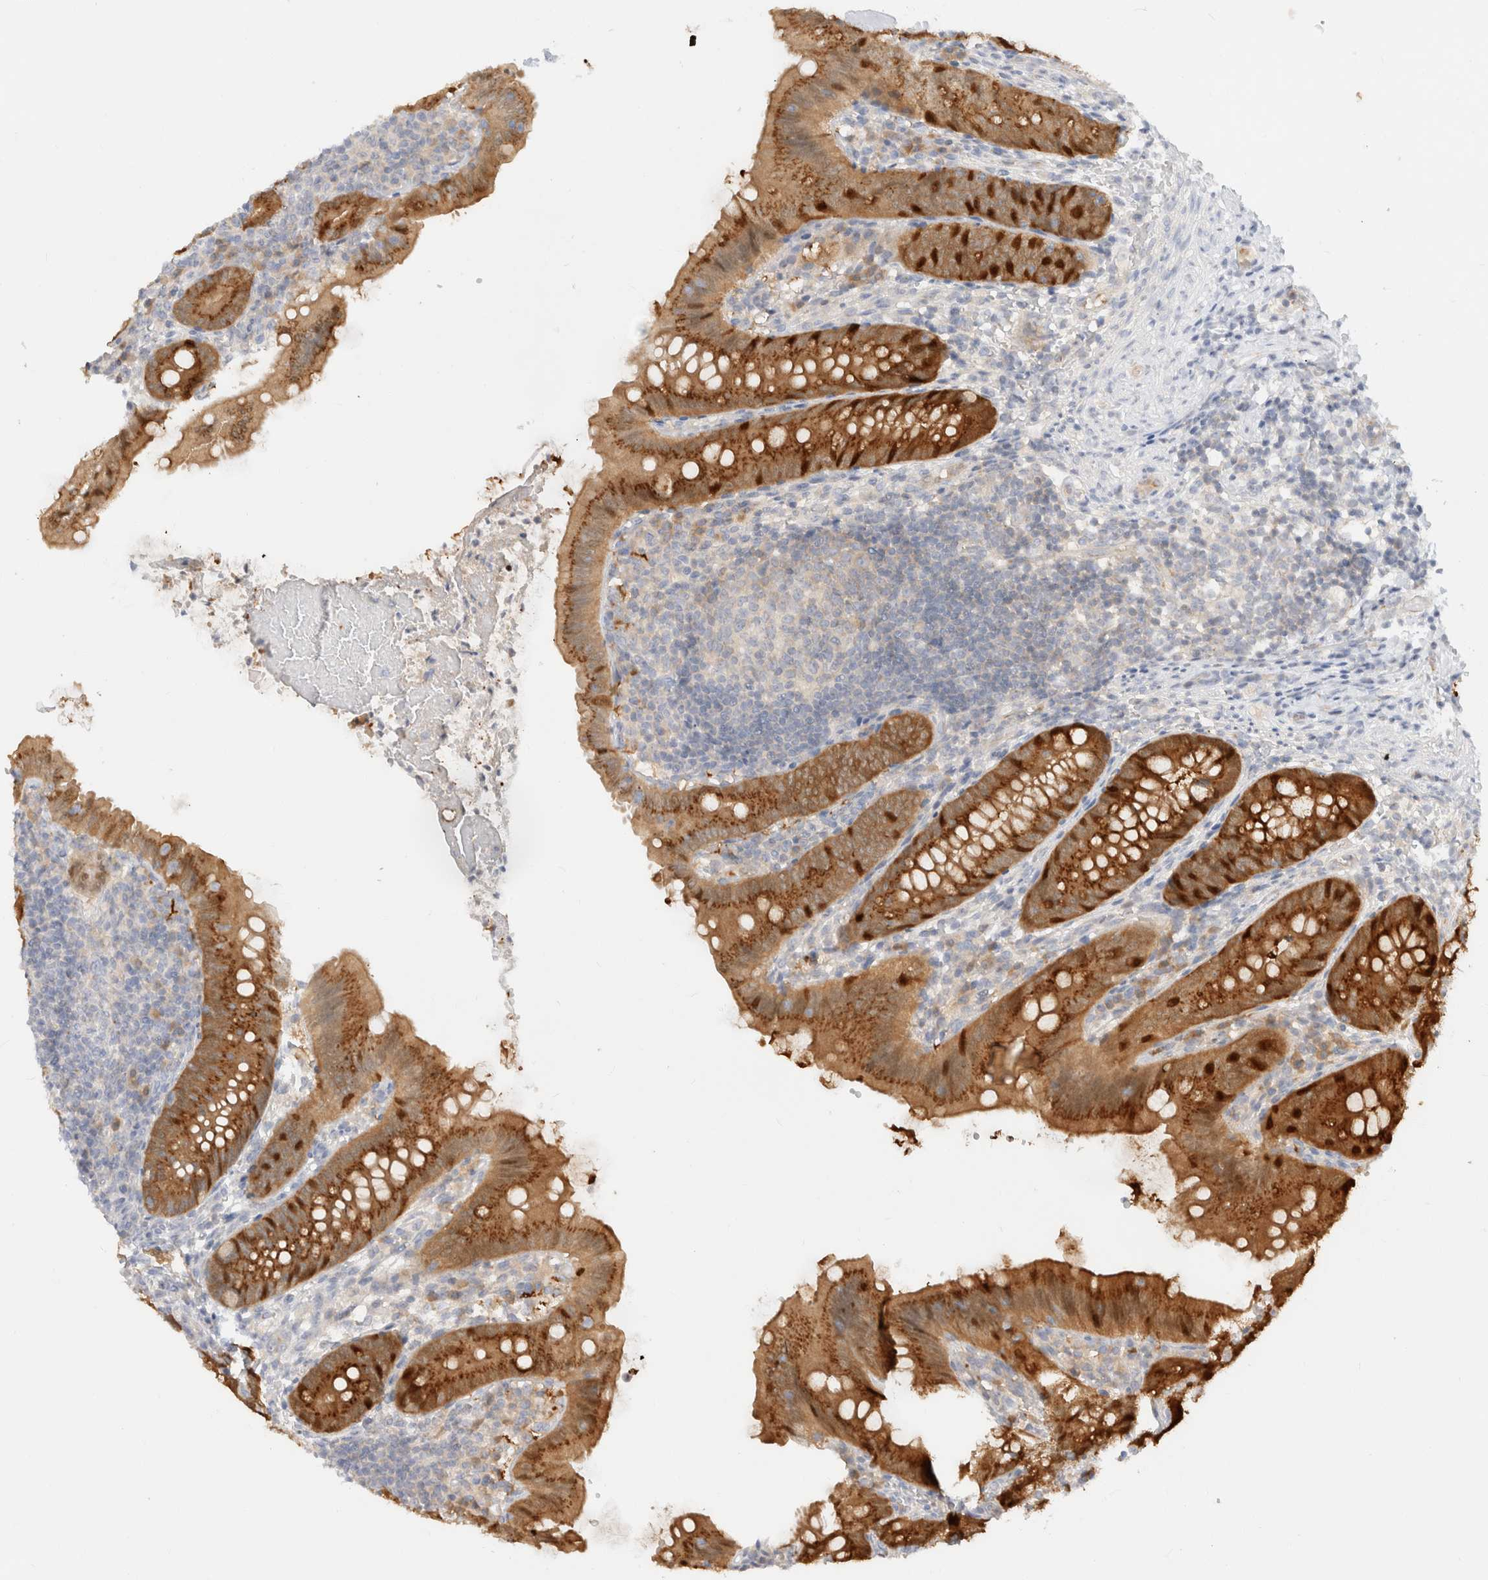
{"staining": {"intensity": "strong", "quantity": ">75%", "location": "cytoplasmic/membranous"}, "tissue": "appendix", "cell_type": "Glandular cells", "image_type": "normal", "snomed": [{"axis": "morphology", "description": "Normal tissue, NOS"}, {"axis": "topography", "description": "Appendix"}], "caption": "This is an image of immunohistochemistry staining of unremarkable appendix, which shows strong expression in the cytoplasmic/membranous of glandular cells.", "gene": "EFCAB13", "patient": {"sex": "male", "age": 1}}